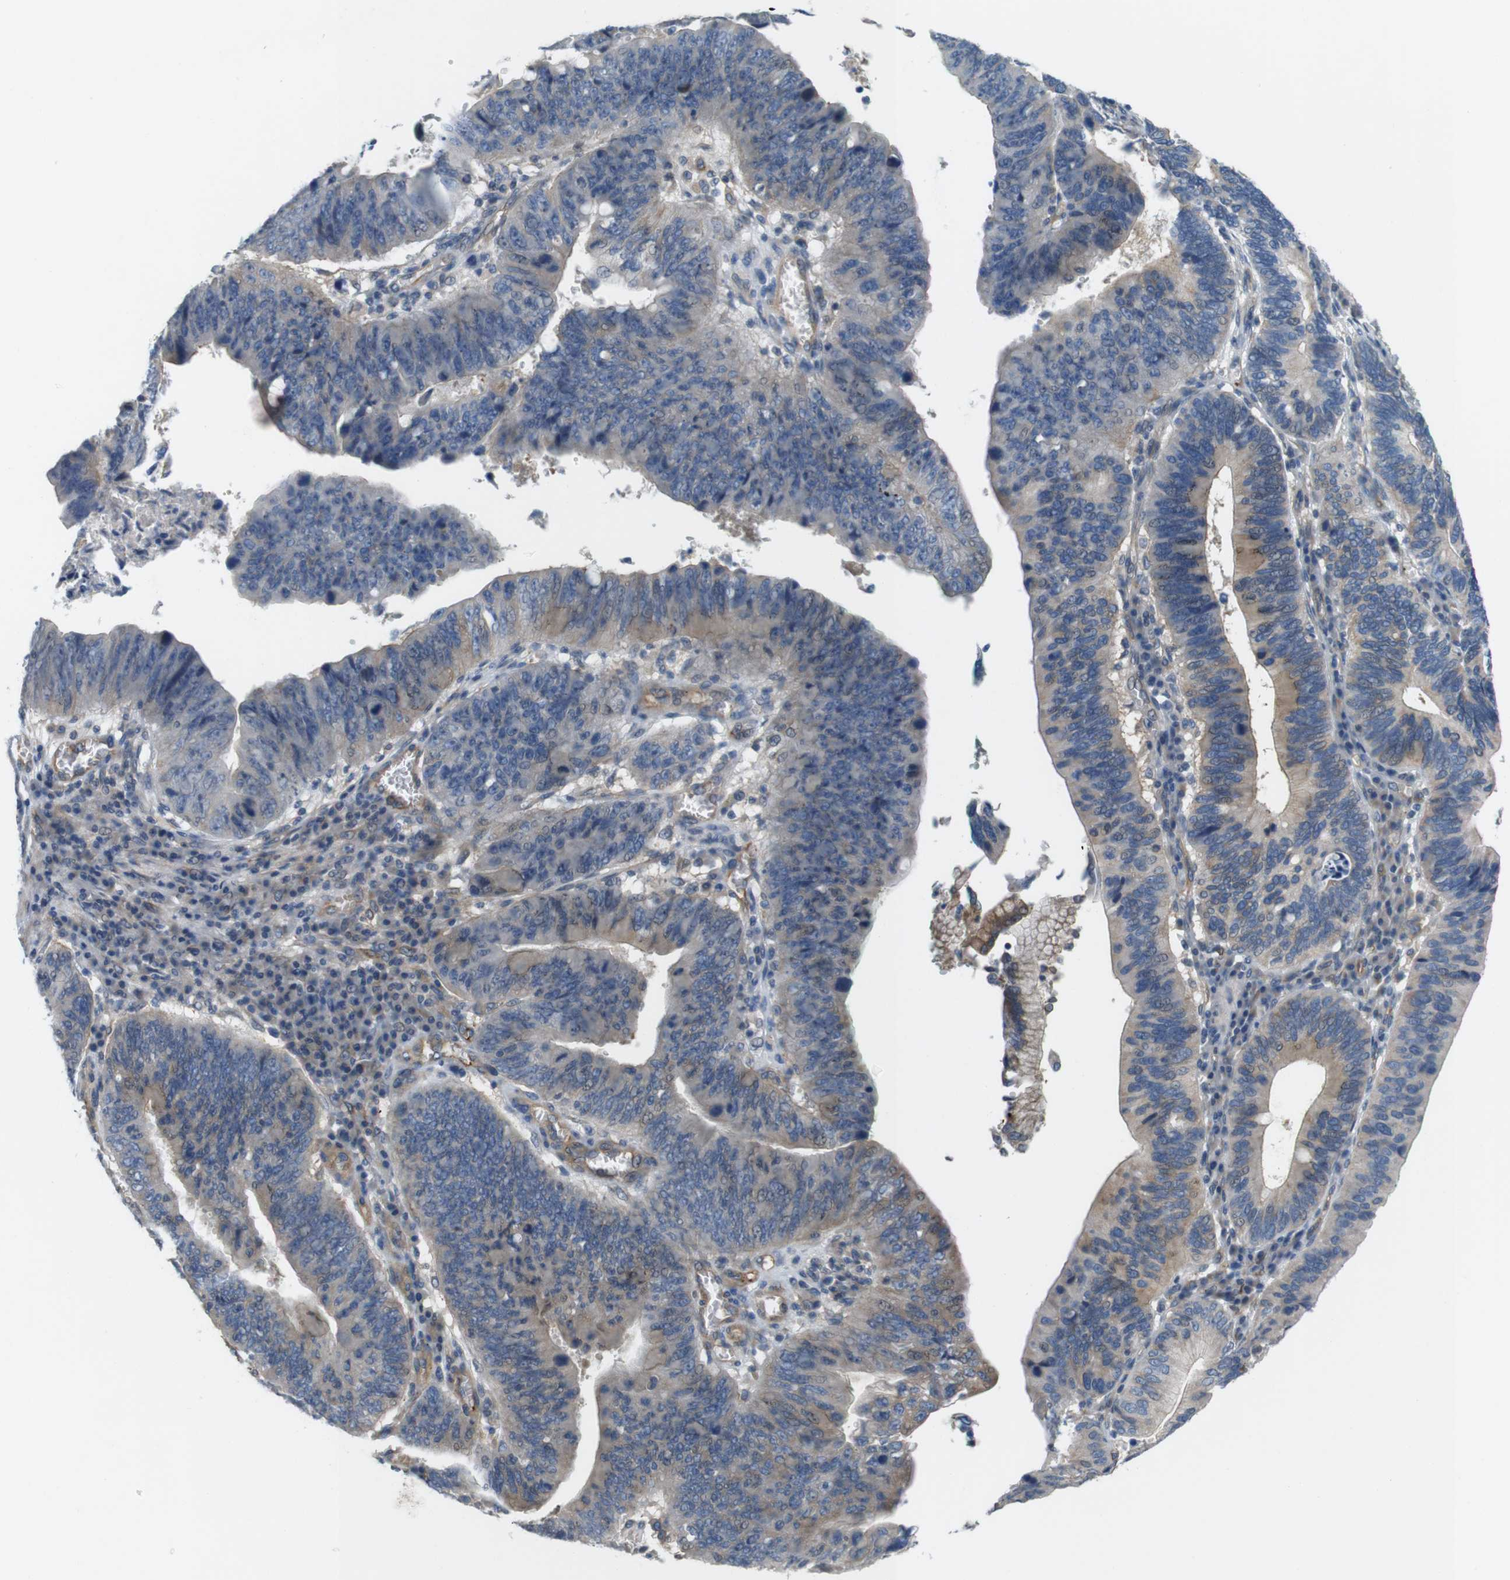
{"staining": {"intensity": "weak", "quantity": ">75%", "location": "cytoplasmic/membranous"}, "tissue": "stomach cancer", "cell_type": "Tumor cells", "image_type": "cancer", "snomed": [{"axis": "morphology", "description": "Adenocarcinoma, NOS"}, {"axis": "topography", "description": "Stomach"}], "caption": "Brown immunohistochemical staining in human stomach cancer (adenocarcinoma) reveals weak cytoplasmic/membranous positivity in approximately >75% of tumor cells.", "gene": "BVES", "patient": {"sex": "male", "age": 59}}